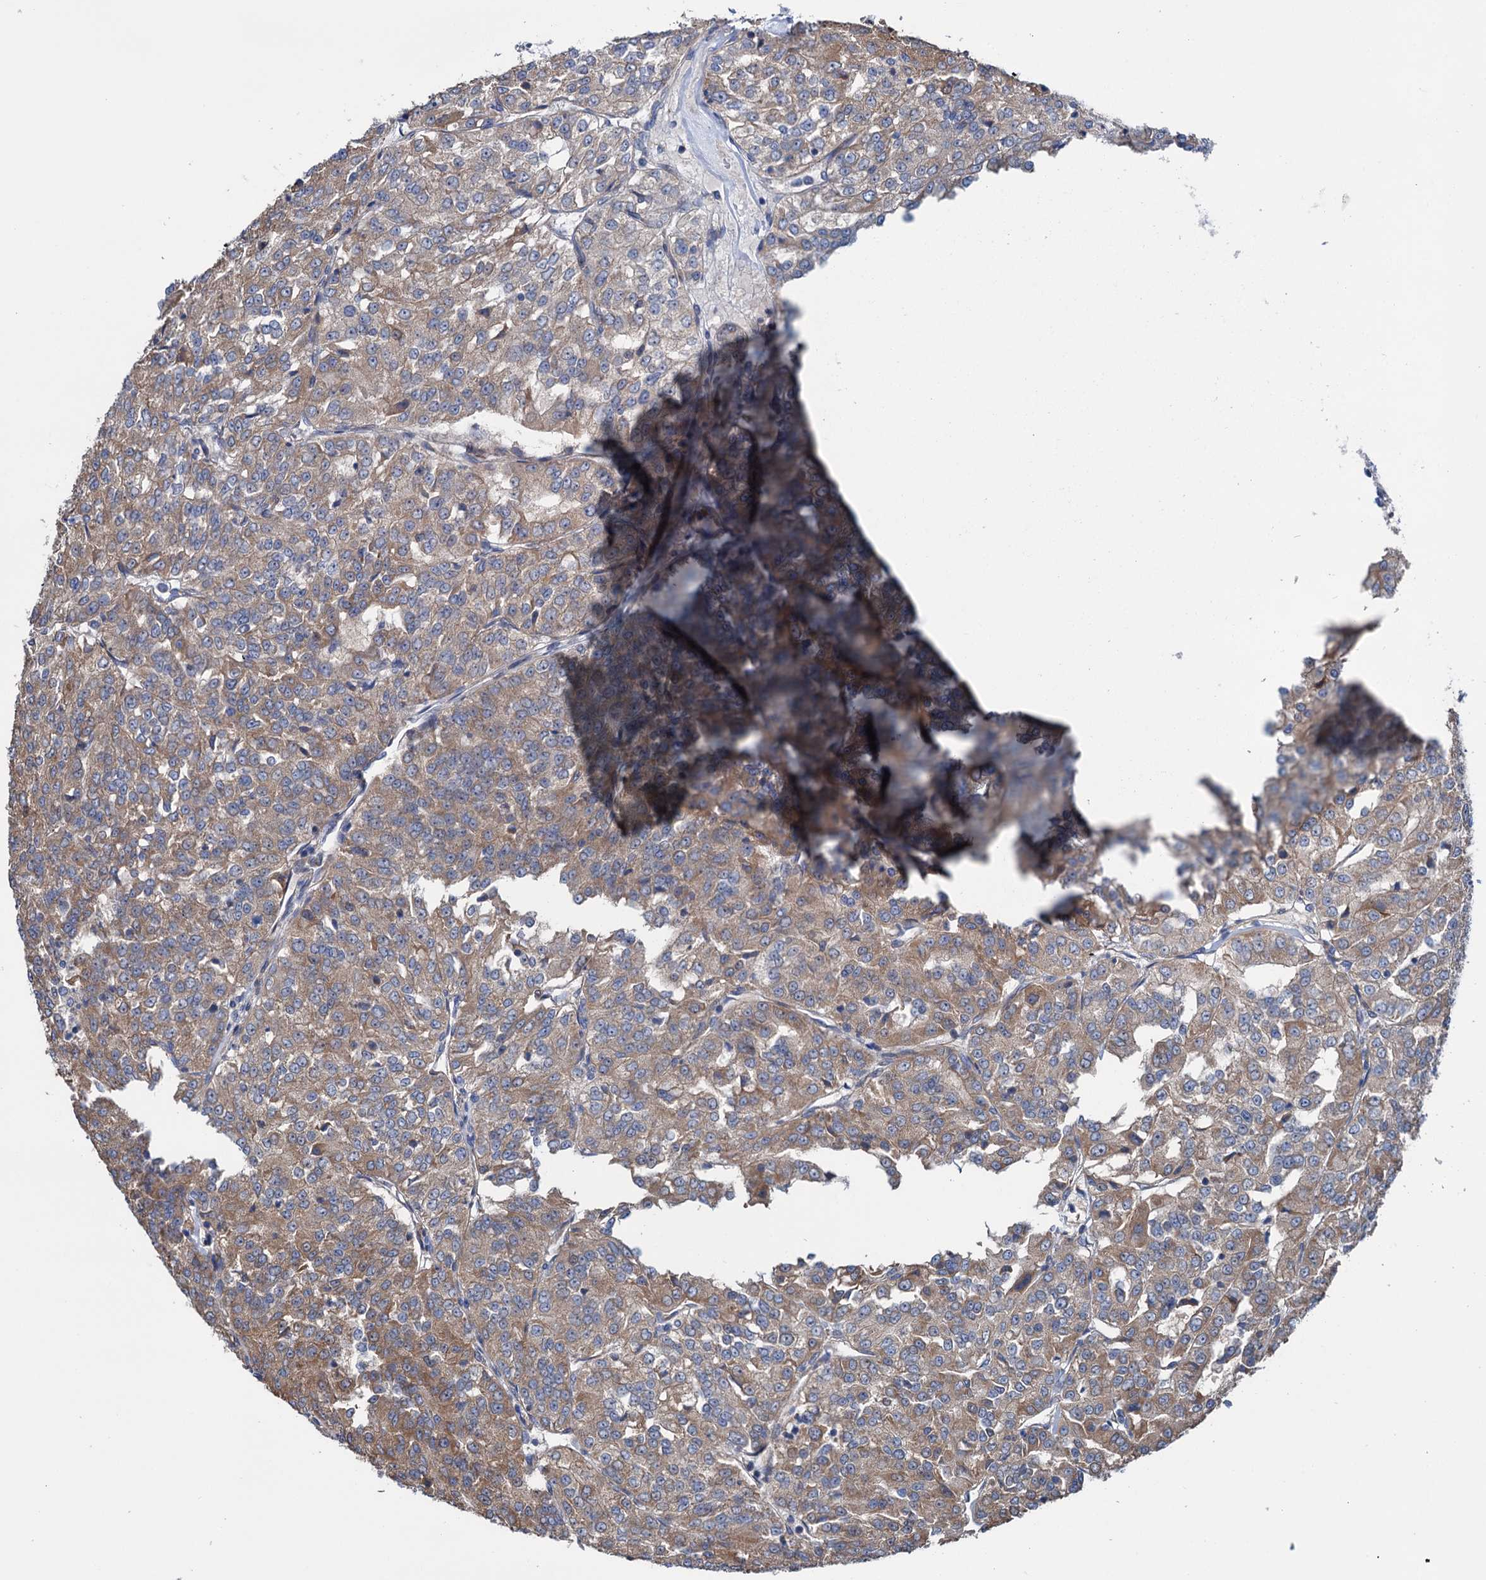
{"staining": {"intensity": "weak", "quantity": ">75%", "location": "cytoplasmic/membranous"}, "tissue": "renal cancer", "cell_type": "Tumor cells", "image_type": "cancer", "snomed": [{"axis": "morphology", "description": "Adenocarcinoma, NOS"}, {"axis": "topography", "description": "Kidney"}], "caption": "Tumor cells show low levels of weak cytoplasmic/membranous positivity in approximately >75% of cells in human renal cancer (adenocarcinoma).", "gene": "EYA4", "patient": {"sex": "female", "age": 63}}